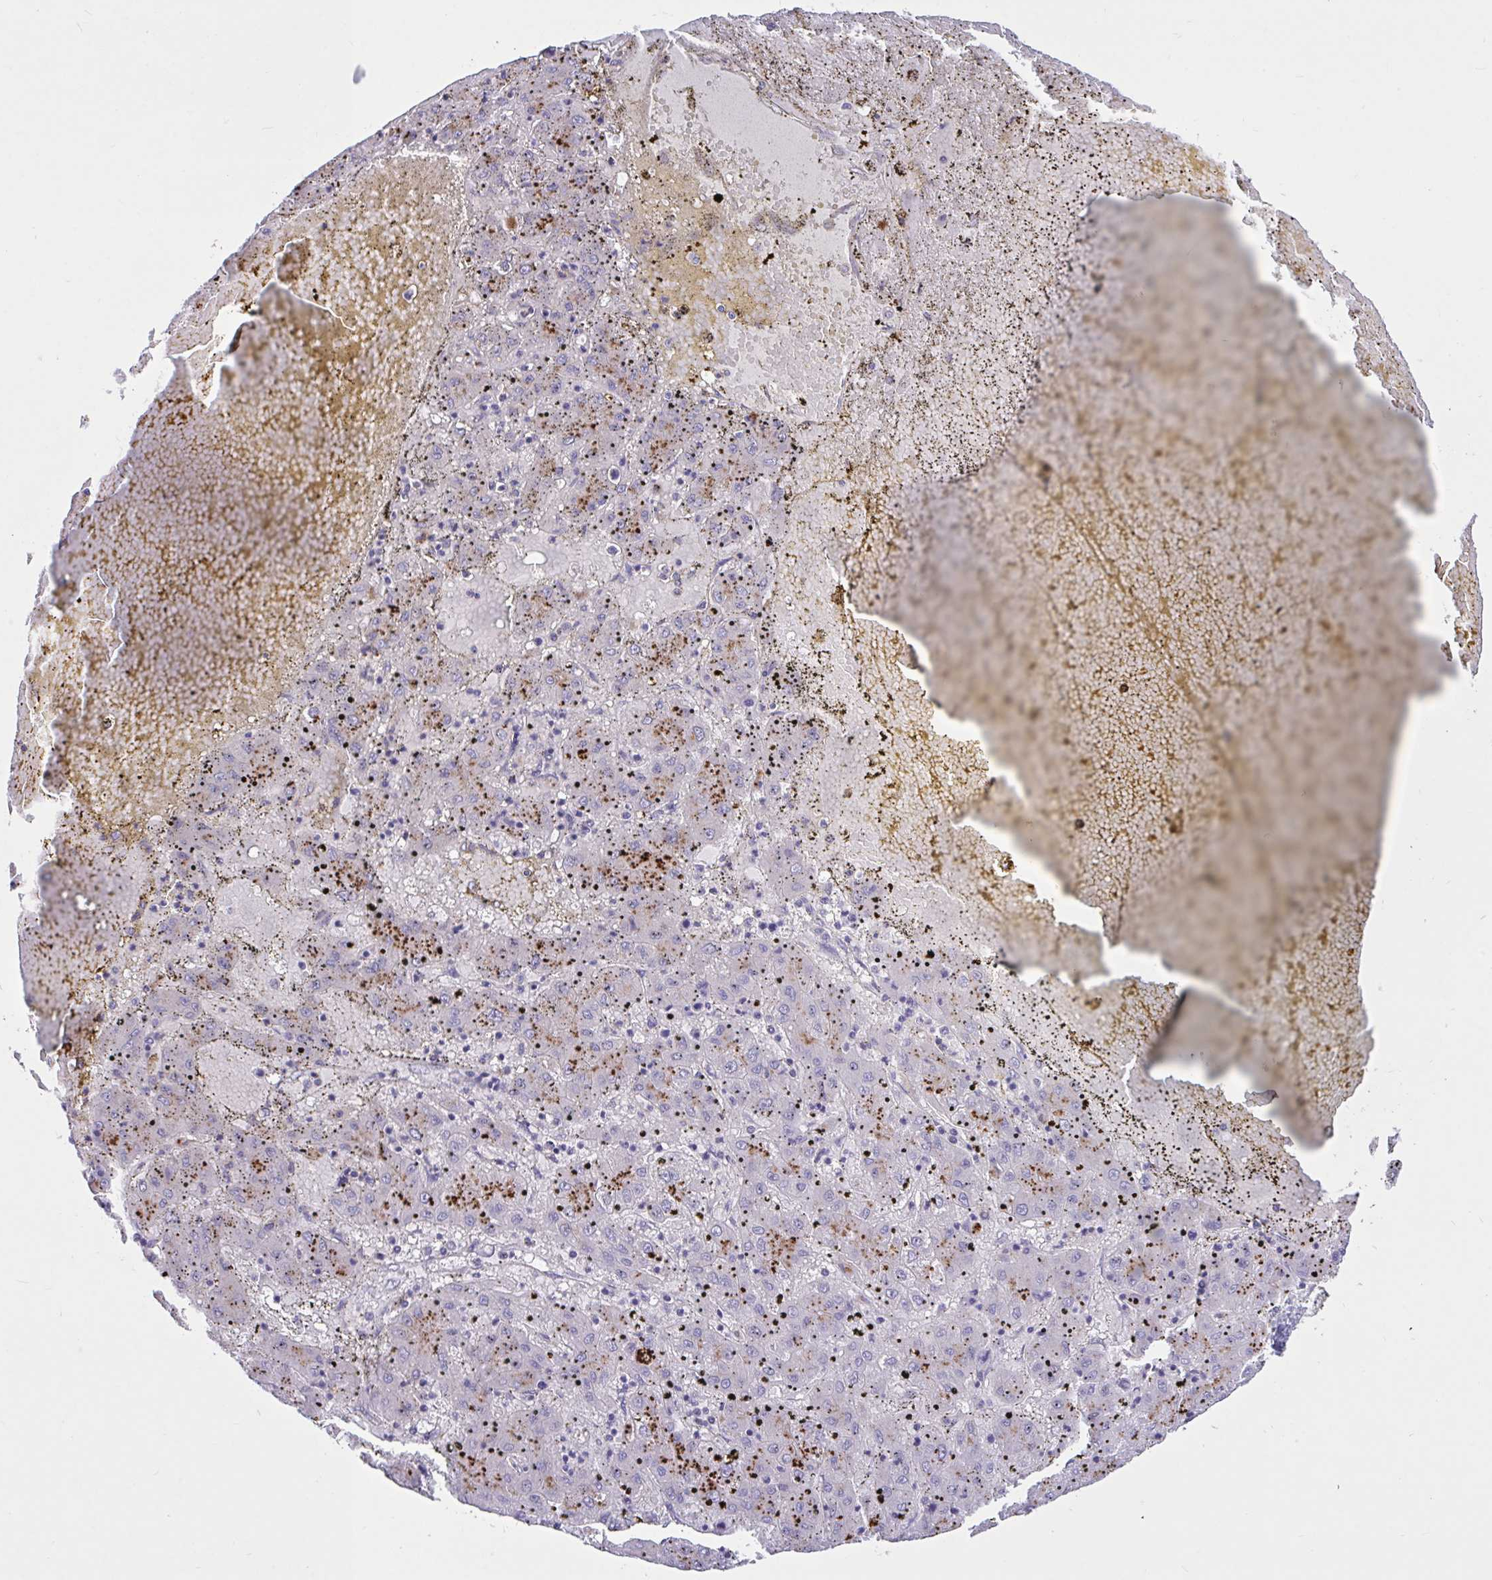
{"staining": {"intensity": "moderate", "quantity": "25%-75%", "location": "cytoplasmic/membranous"}, "tissue": "liver cancer", "cell_type": "Tumor cells", "image_type": "cancer", "snomed": [{"axis": "morphology", "description": "Carcinoma, Hepatocellular, NOS"}, {"axis": "topography", "description": "Liver"}], "caption": "DAB immunohistochemical staining of human liver cancer demonstrates moderate cytoplasmic/membranous protein positivity in approximately 25%-75% of tumor cells.", "gene": "DDX39A", "patient": {"sex": "male", "age": 72}}